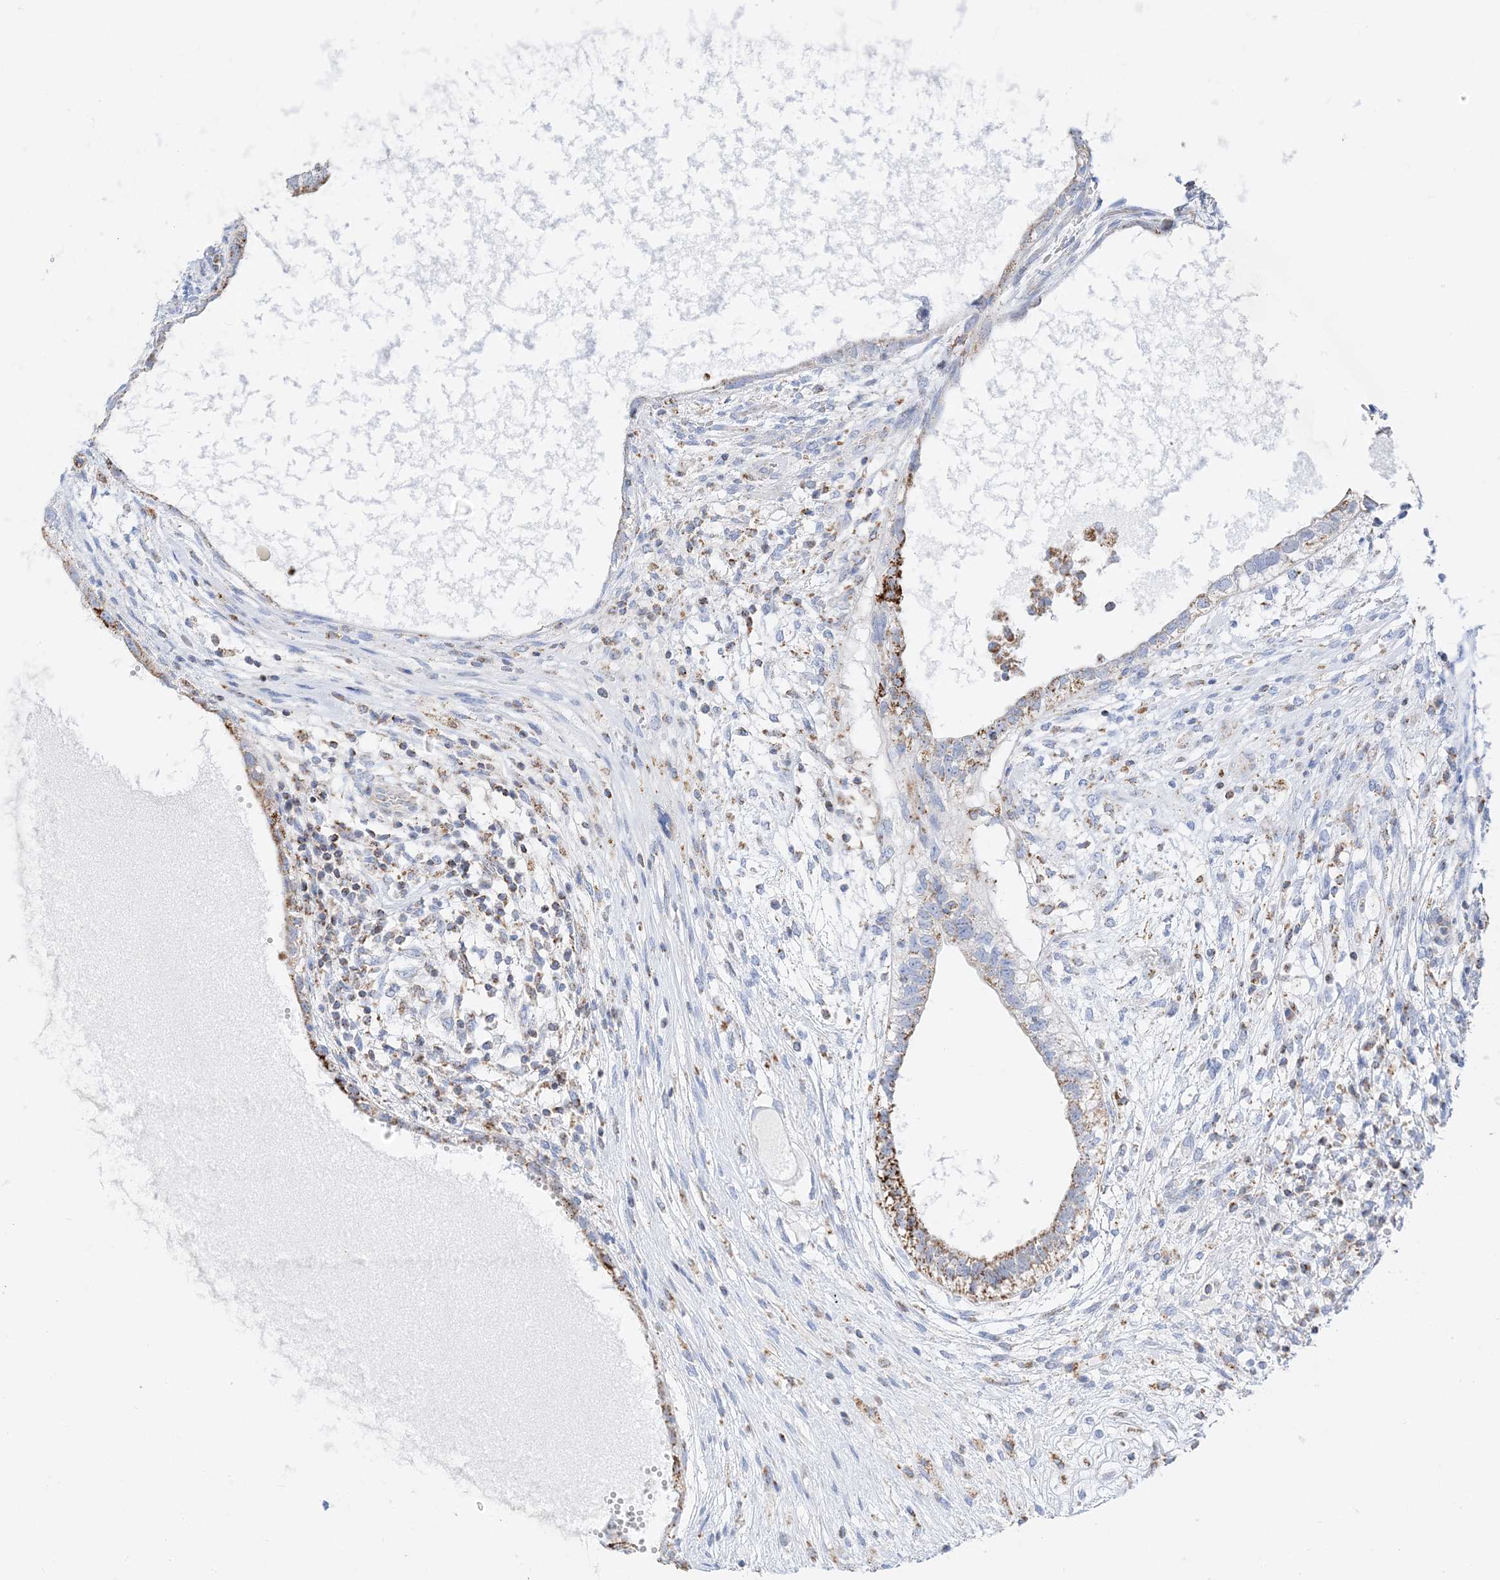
{"staining": {"intensity": "moderate", "quantity": "25%-75%", "location": "cytoplasmic/membranous"}, "tissue": "testis cancer", "cell_type": "Tumor cells", "image_type": "cancer", "snomed": [{"axis": "morphology", "description": "Carcinoma, Embryonal, NOS"}, {"axis": "topography", "description": "Testis"}], "caption": "The histopathology image exhibits immunohistochemical staining of embryonal carcinoma (testis). There is moderate cytoplasmic/membranous positivity is seen in about 25%-75% of tumor cells.", "gene": "CAPN13", "patient": {"sex": "male", "age": 26}}